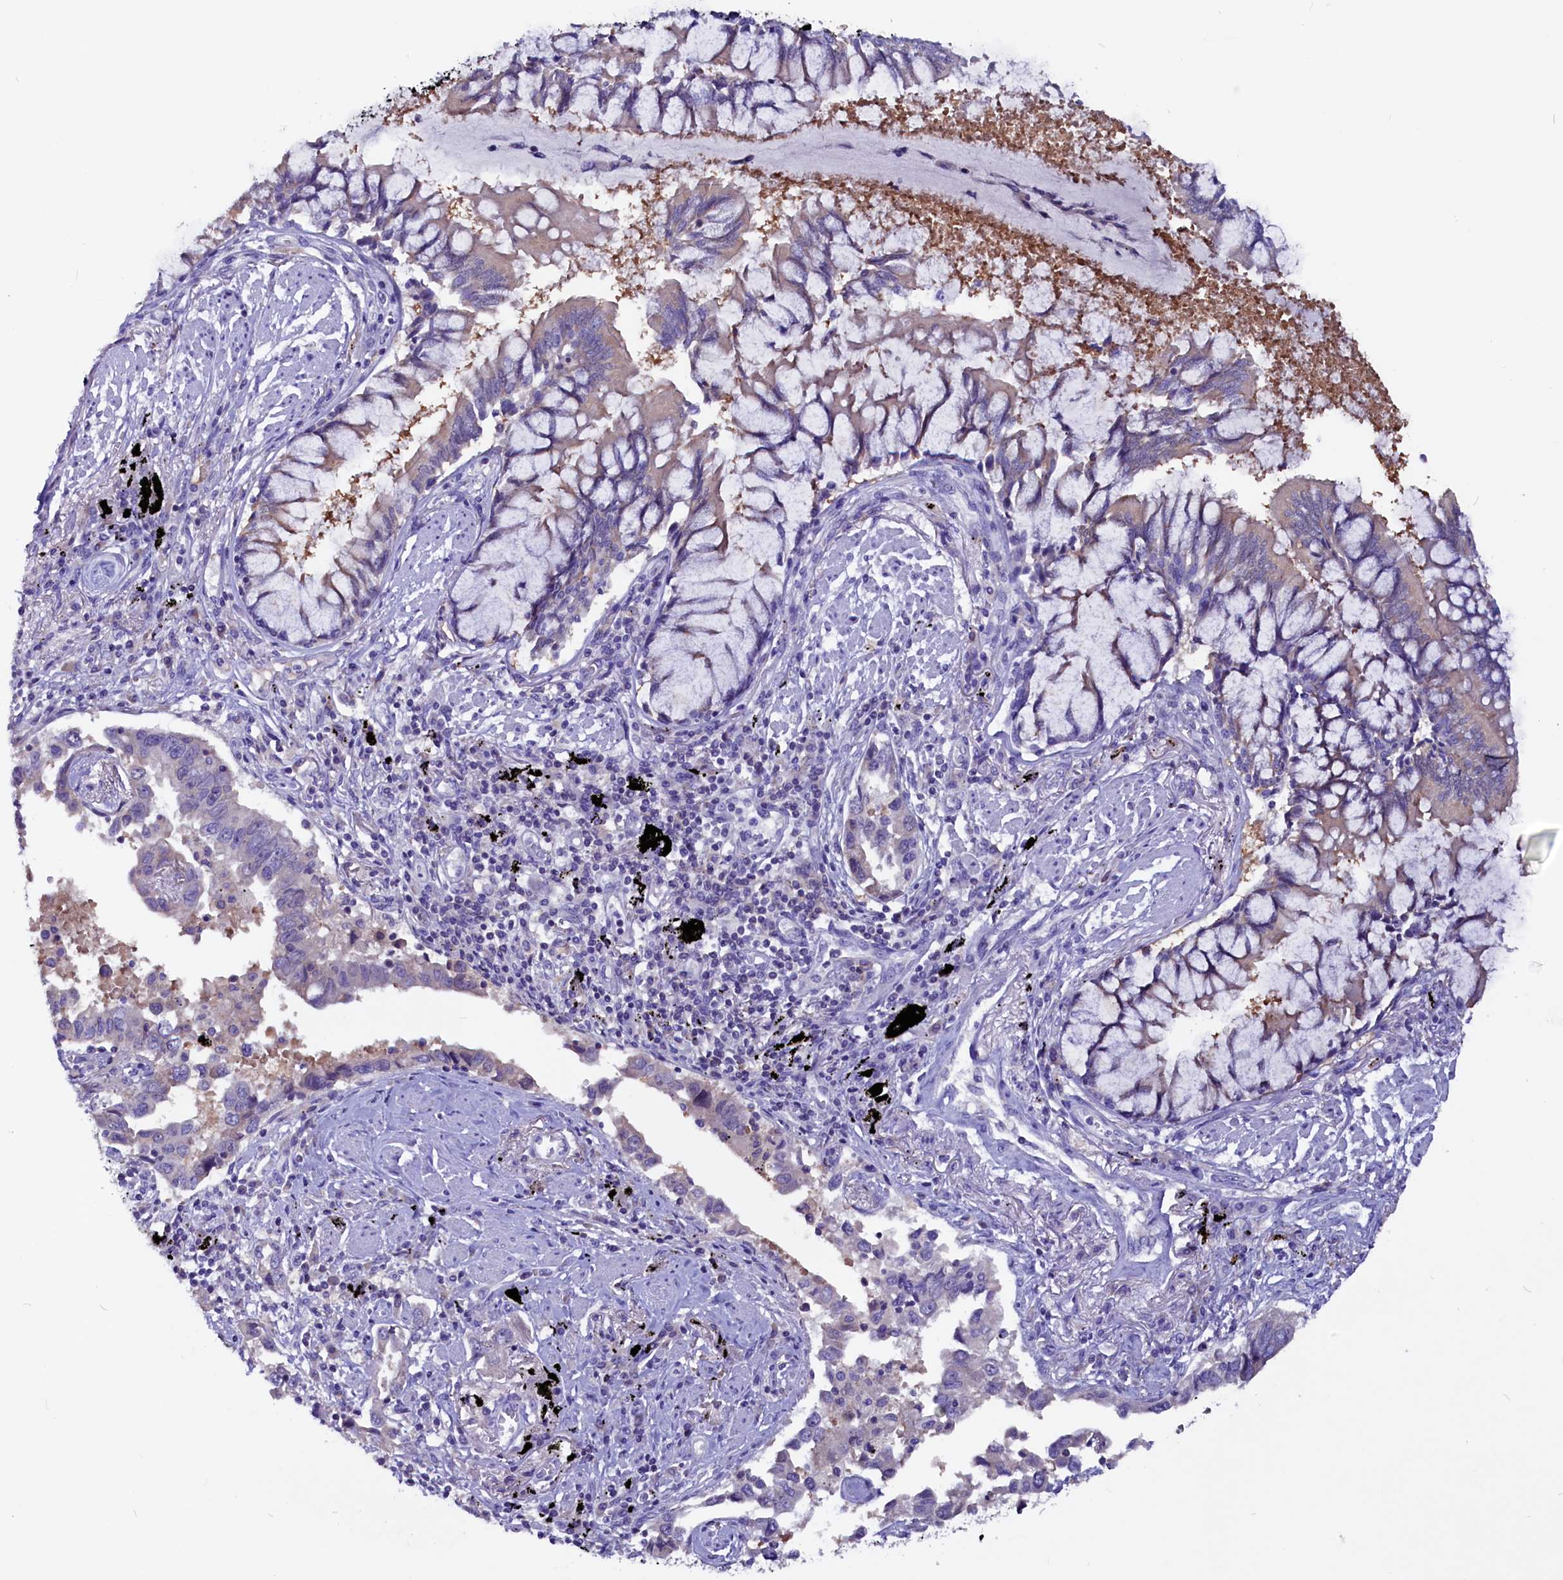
{"staining": {"intensity": "negative", "quantity": "none", "location": "none"}, "tissue": "lung cancer", "cell_type": "Tumor cells", "image_type": "cancer", "snomed": [{"axis": "morphology", "description": "Adenocarcinoma, NOS"}, {"axis": "topography", "description": "Lung"}], "caption": "Micrograph shows no protein expression in tumor cells of lung cancer tissue. (DAB (3,3'-diaminobenzidine) IHC visualized using brightfield microscopy, high magnification).", "gene": "CCBE1", "patient": {"sex": "male", "age": 67}}